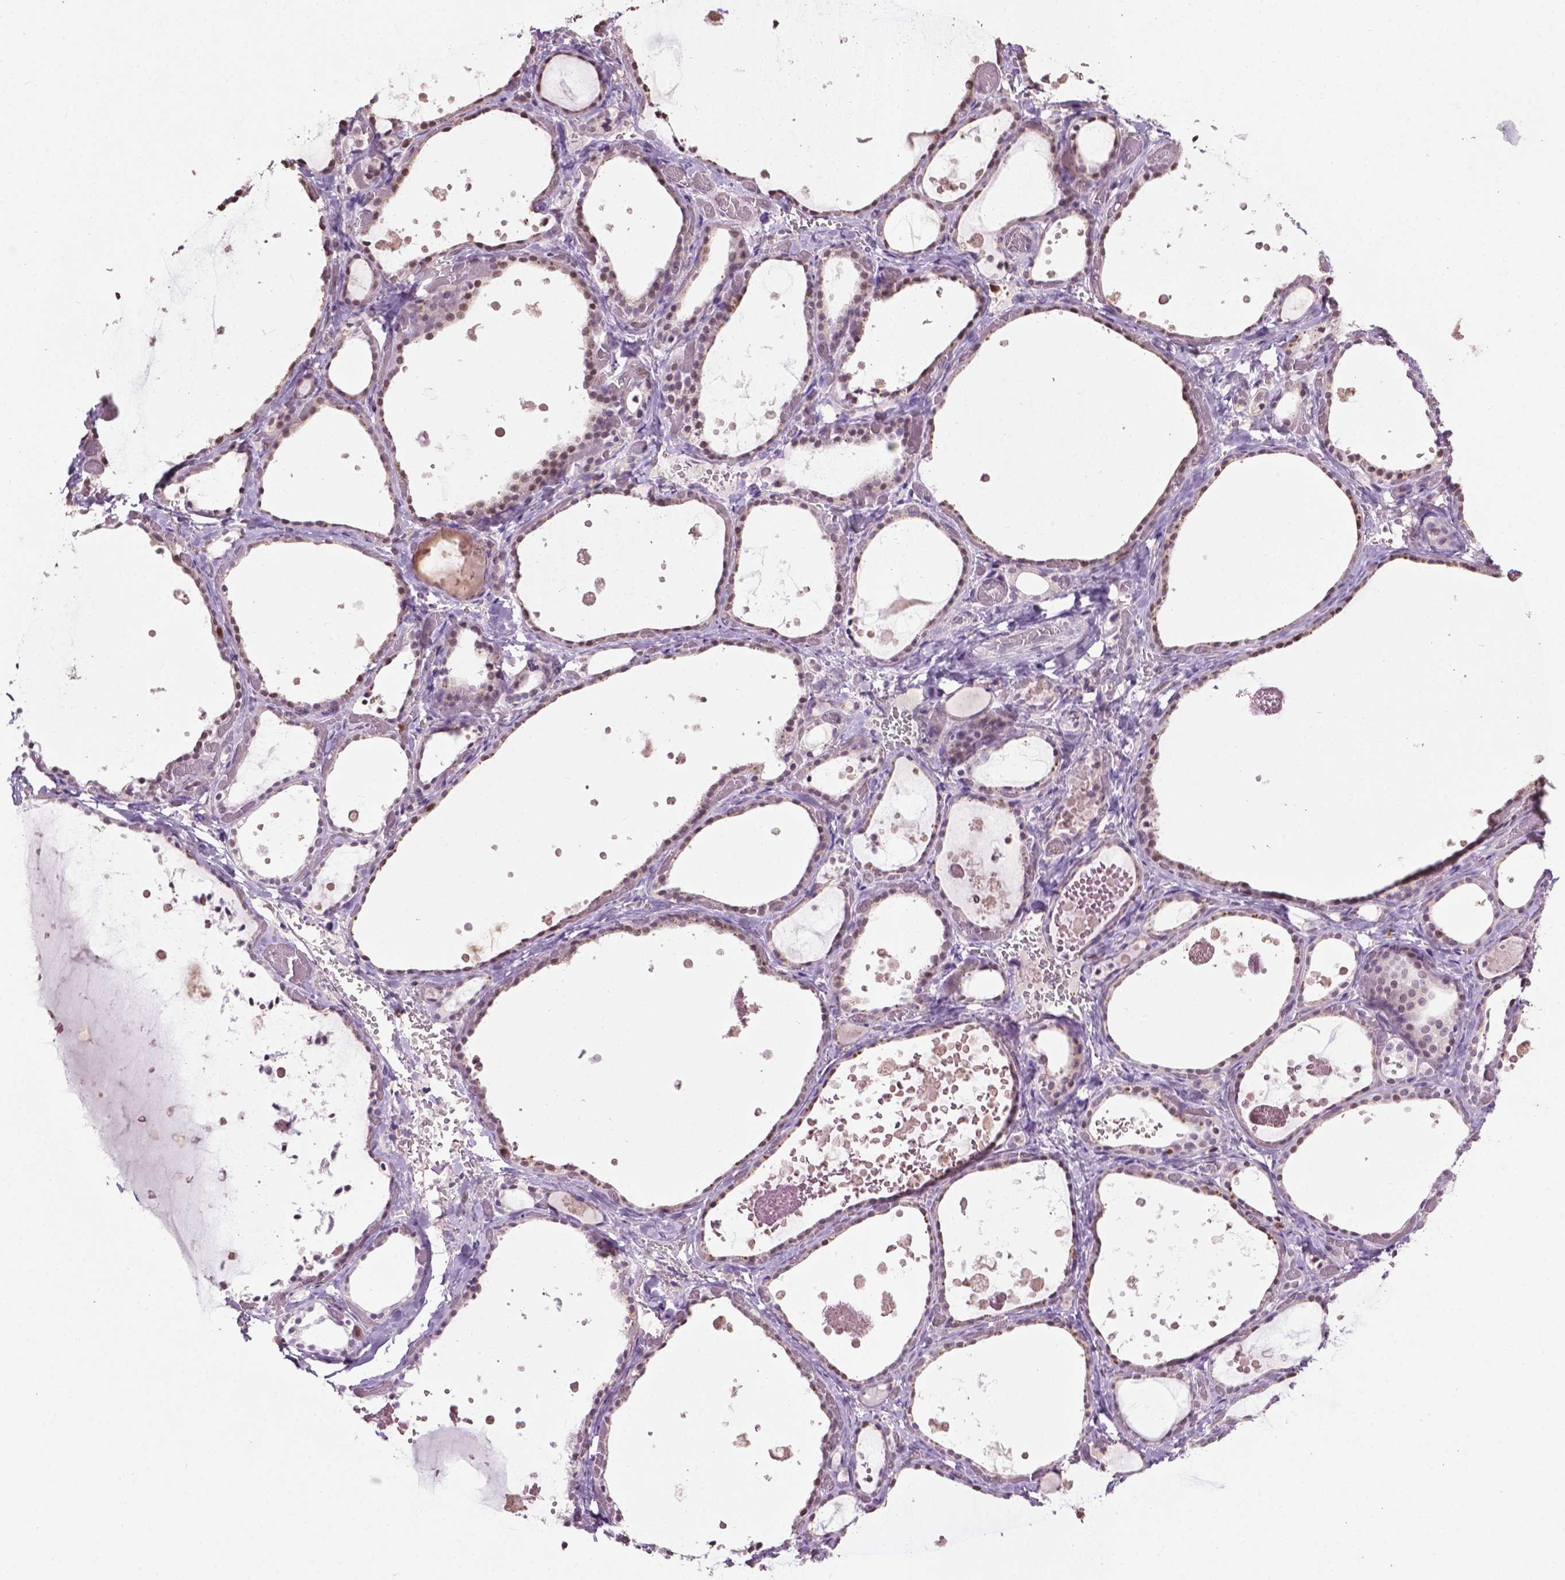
{"staining": {"intensity": "weak", "quantity": "<25%", "location": "nuclear"}, "tissue": "thyroid gland", "cell_type": "Glandular cells", "image_type": "normal", "snomed": [{"axis": "morphology", "description": "Normal tissue, NOS"}, {"axis": "topography", "description": "Thyroid gland"}], "caption": "An IHC micrograph of unremarkable thyroid gland is shown. There is no staining in glandular cells of thyroid gland. (DAB IHC, high magnification).", "gene": "NTNG2", "patient": {"sex": "female", "age": 56}}